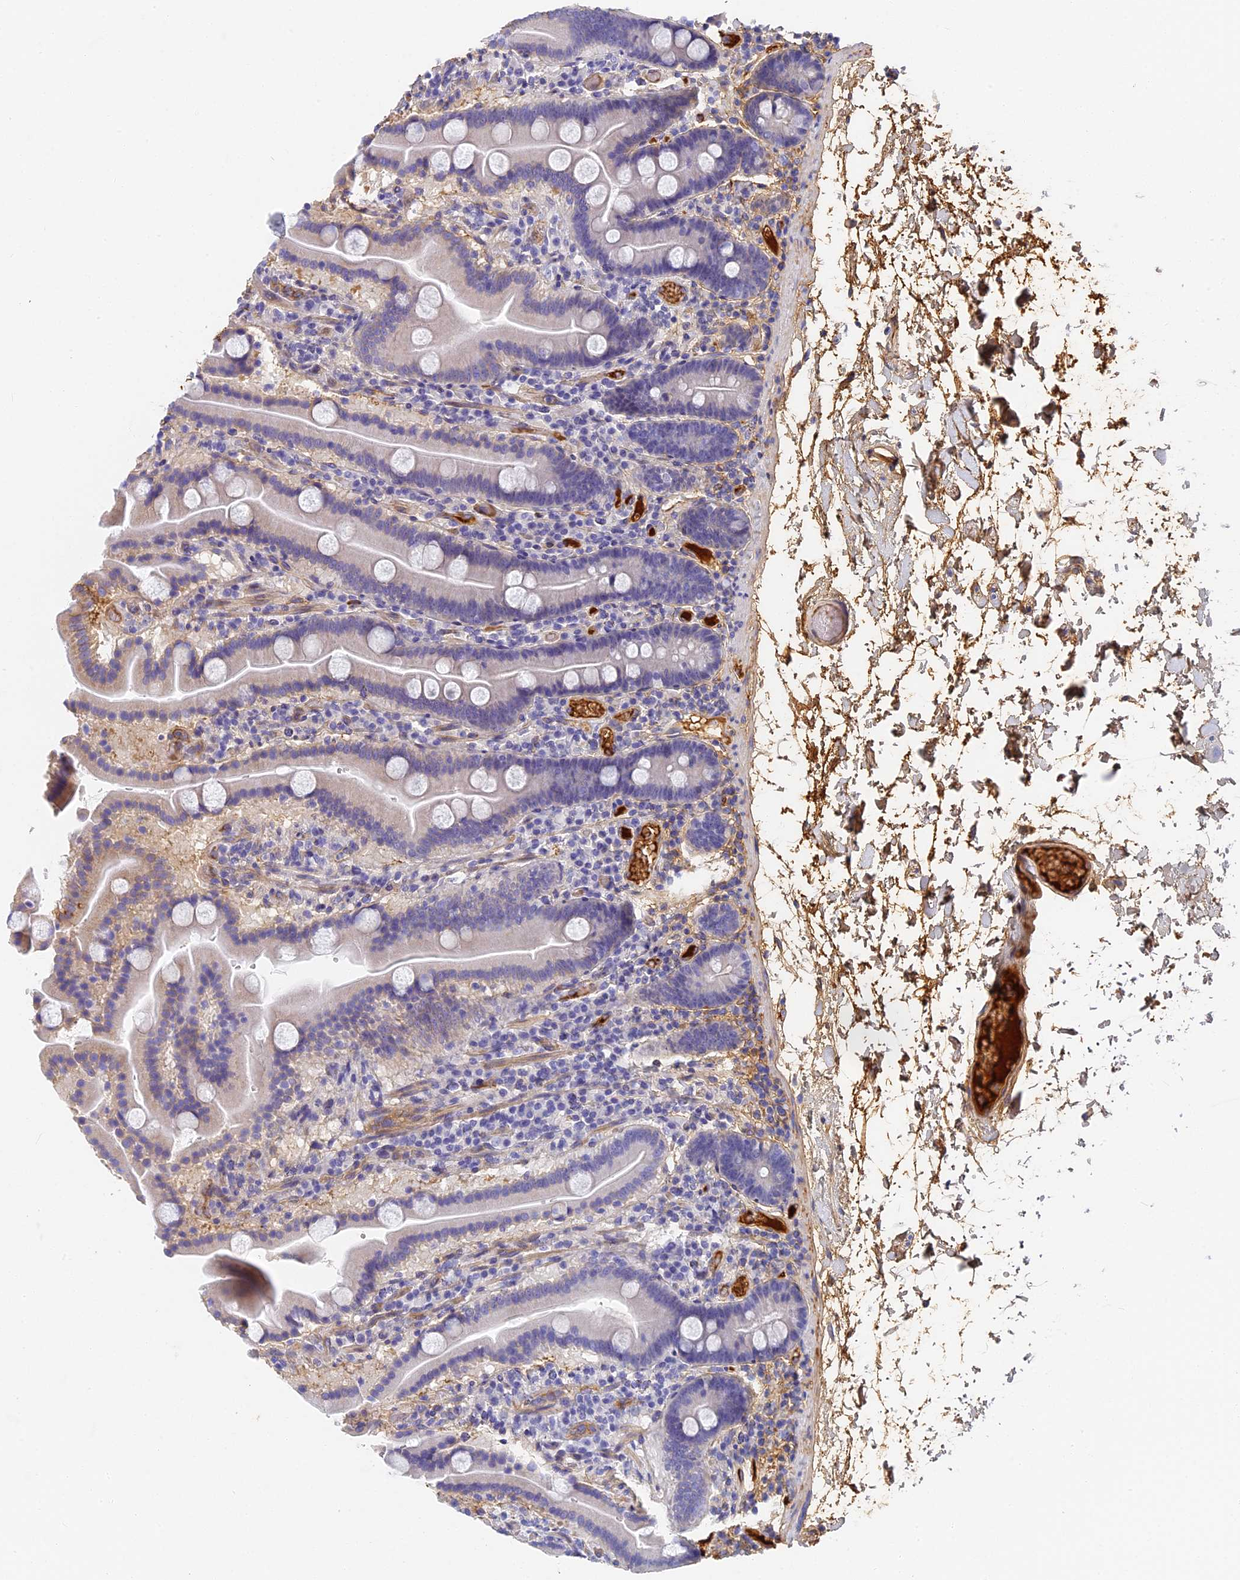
{"staining": {"intensity": "moderate", "quantity": "<25%", "location": "cytoplasmic/membranous"}, "tissue": "duodenum", "cell_type": "Glandular cells", "image_type": "normal", "snomed": [{"axis": "morphology", "description": "Normal tissue, NOS"}, {"axis": "topography", "description": "Duodenum"}], "caption": "Duodenum stained with DAB immunohistochemistry (IHC) demonstrates low levels of moderate cytoplasmic/membranous staining in about <25% of glandular cells.", "gene": "ITIH1", "patient": {"sex": "male", "age": 55}}